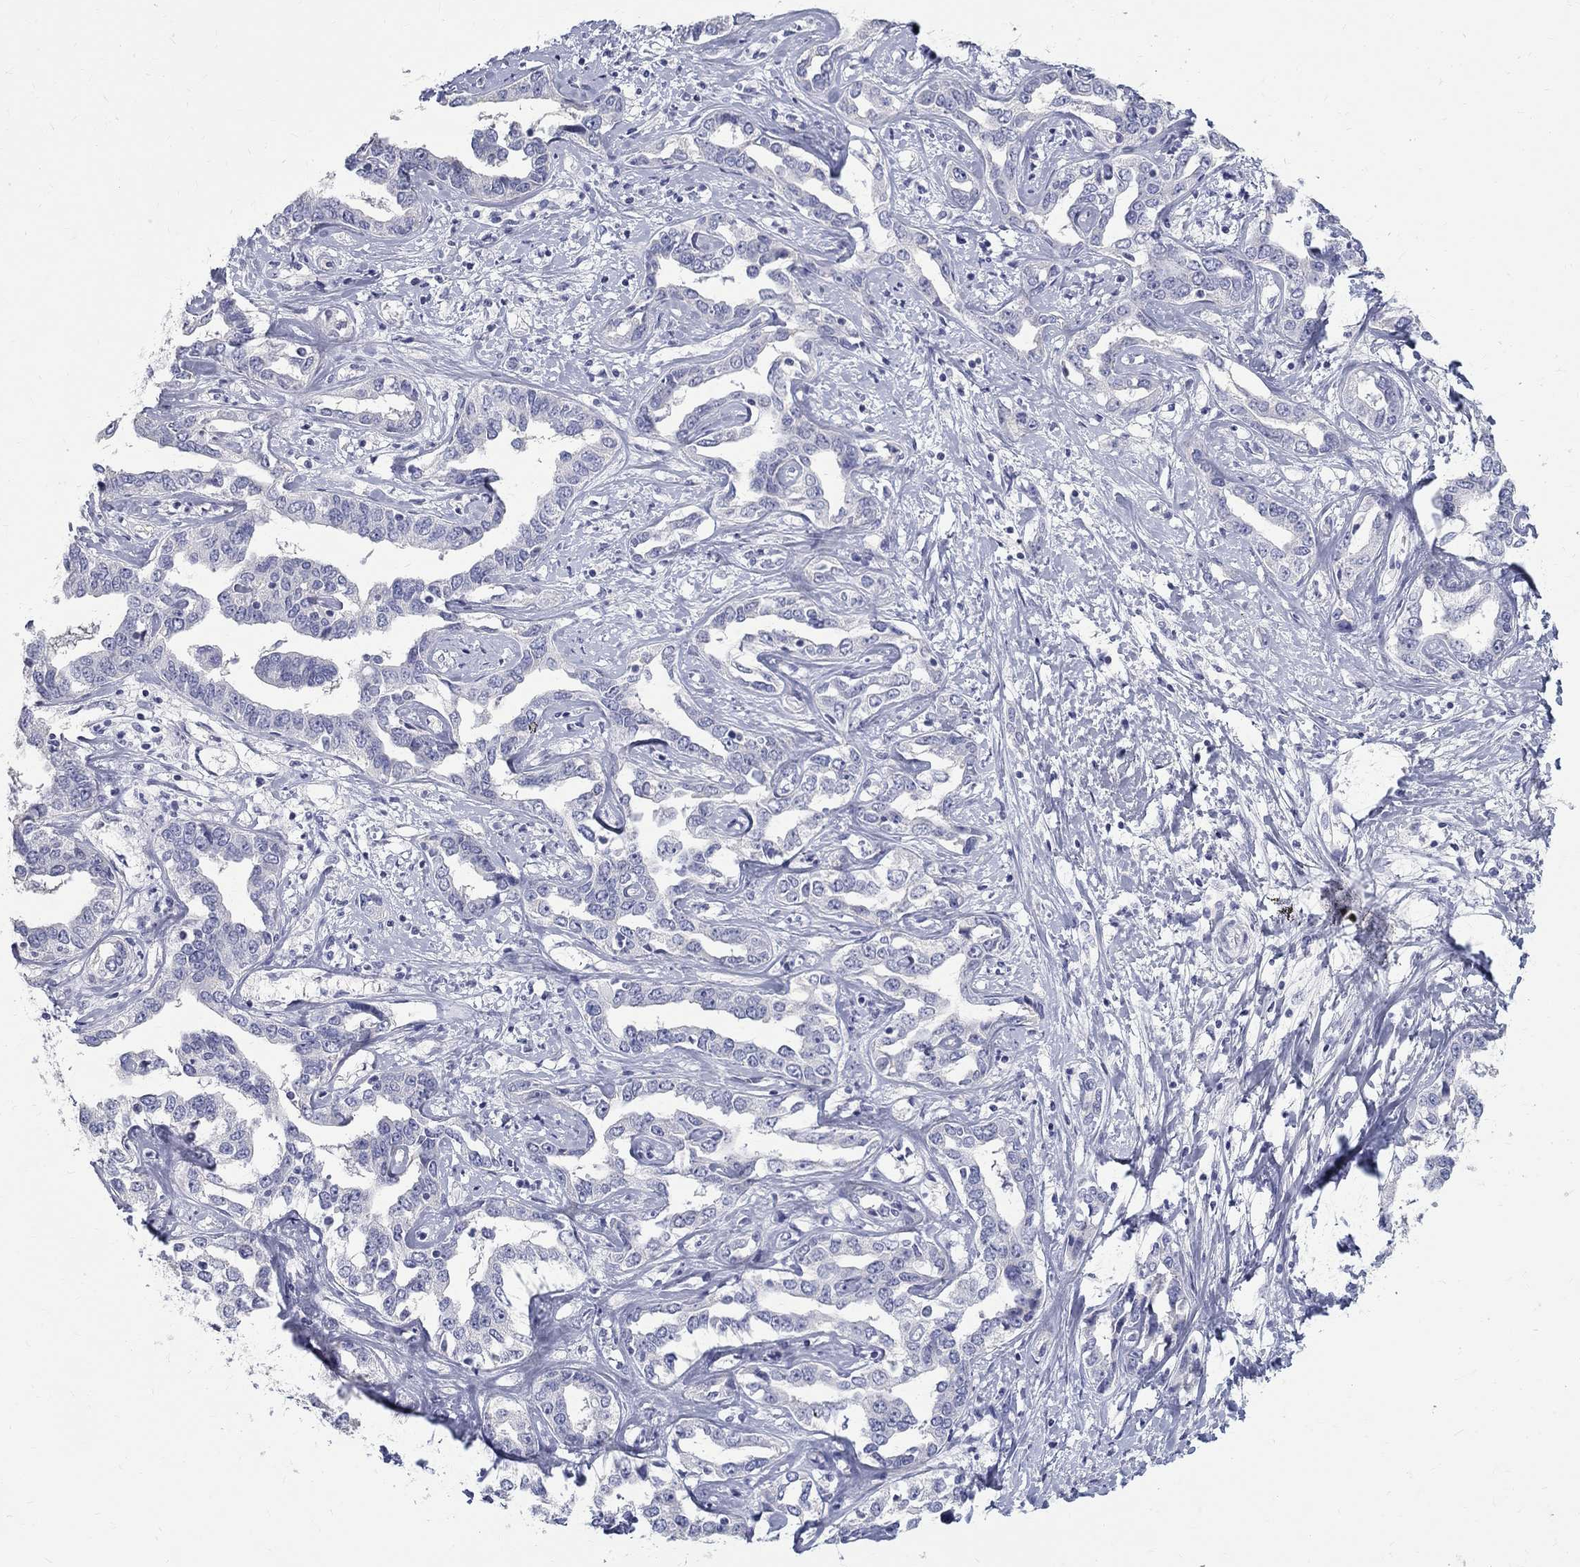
{"staining": {"intensity": "negative", "quantity": "none", "location": "none"}, "tissue": "liver cancer", "cell_type": "Tumor cells", "image_type": "cancer", "snomed": [{"axis": "morphology", "description": "Cholangiocarcinoma"}, {"axis": "topography", "description": "Liver"}], "caption": "Micrograph shows no significant protein expression in tumor cells of liver cancer (cholangiocarcinoma).", "gene": "MAGEB6", "patient": {"sex": "male", "age": 59}}